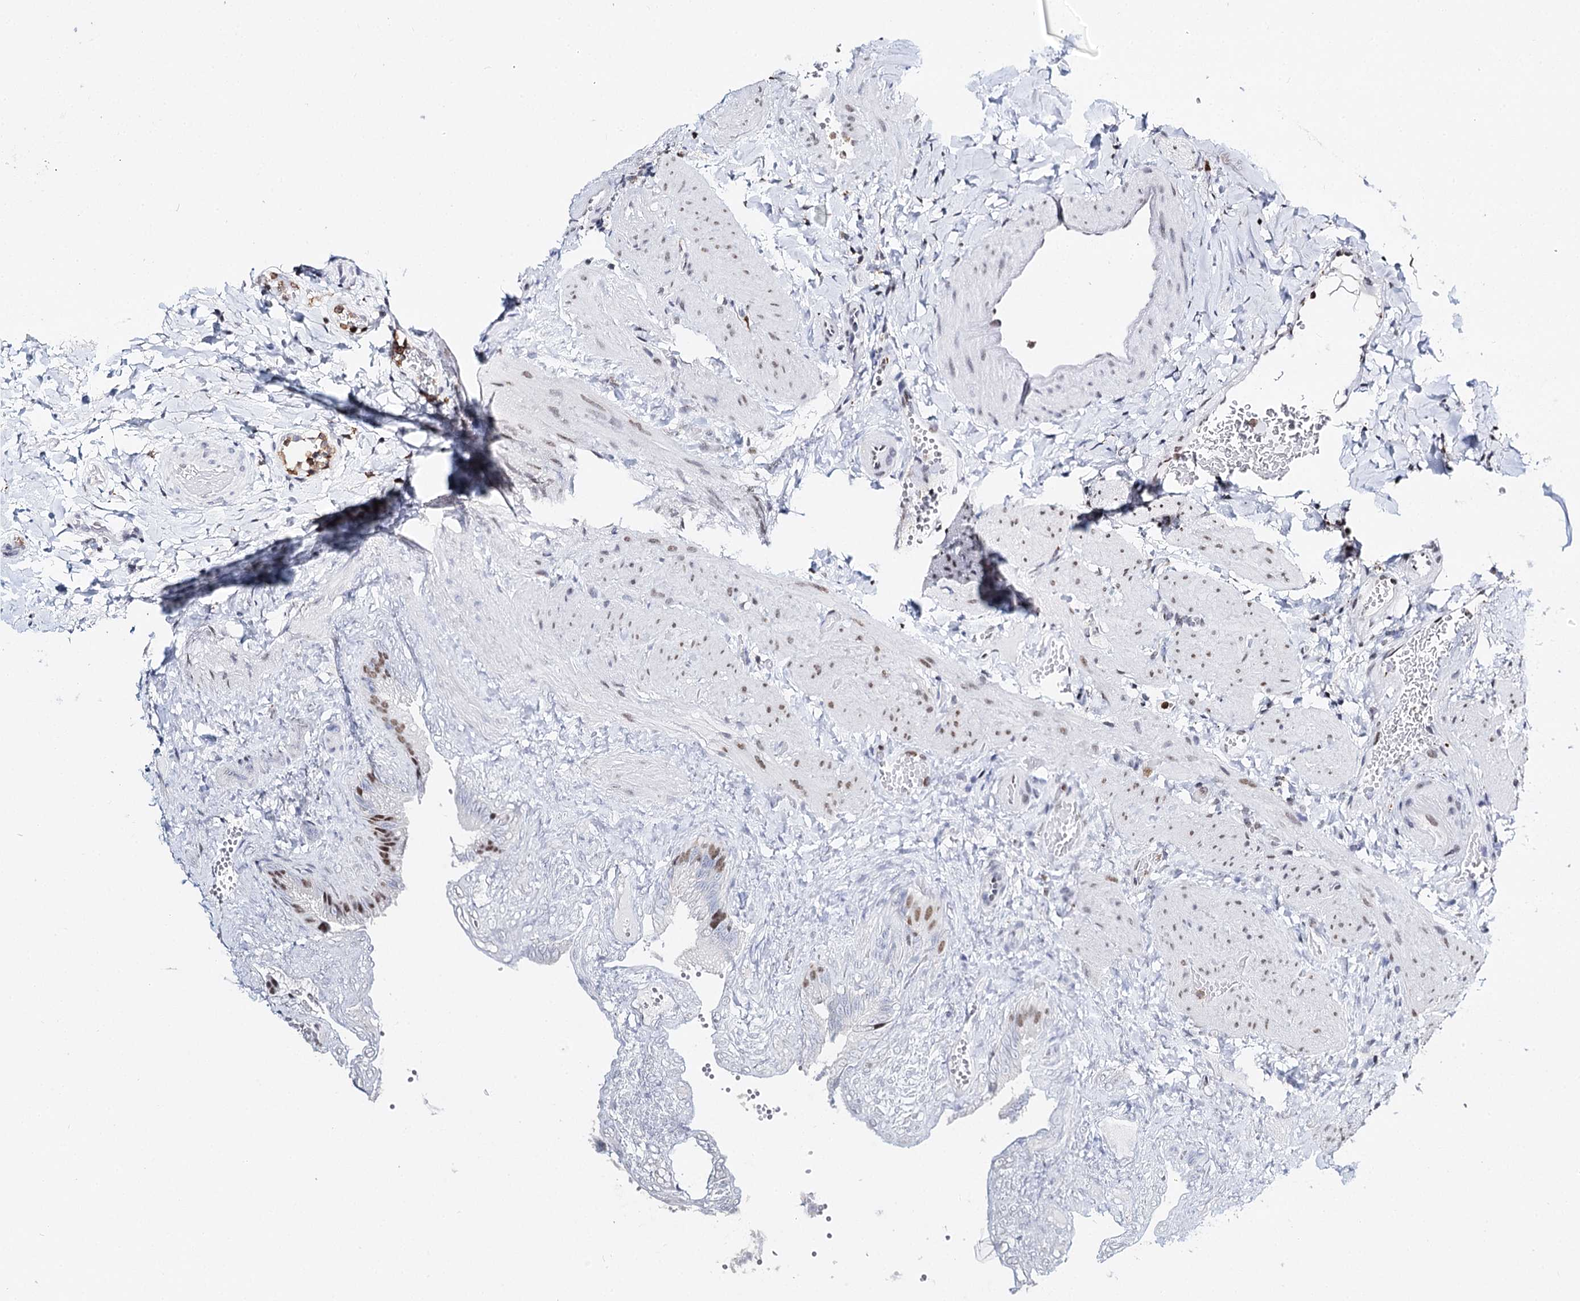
{"staining": {"intensity": "moderate", "quantity": "25%-75%", "location": "nuclear"}, "tissue": "gallbladder", "cell_type": "Glandular cells", "image_type": "normal", "snomed": [{"axis": "morphology", "description": "Normal tissue, NOS"}, {"axis": "topography", "description": "Gallbladder"}], "caption": "Gallbladder stained for a protein displays moderate nuclear positivity in glandular cells. The protein of interest is shown in brown color, while the nuclei are stained blue.", "gene": "BARD1", "patient": {"sex": "female", "age": 30}}